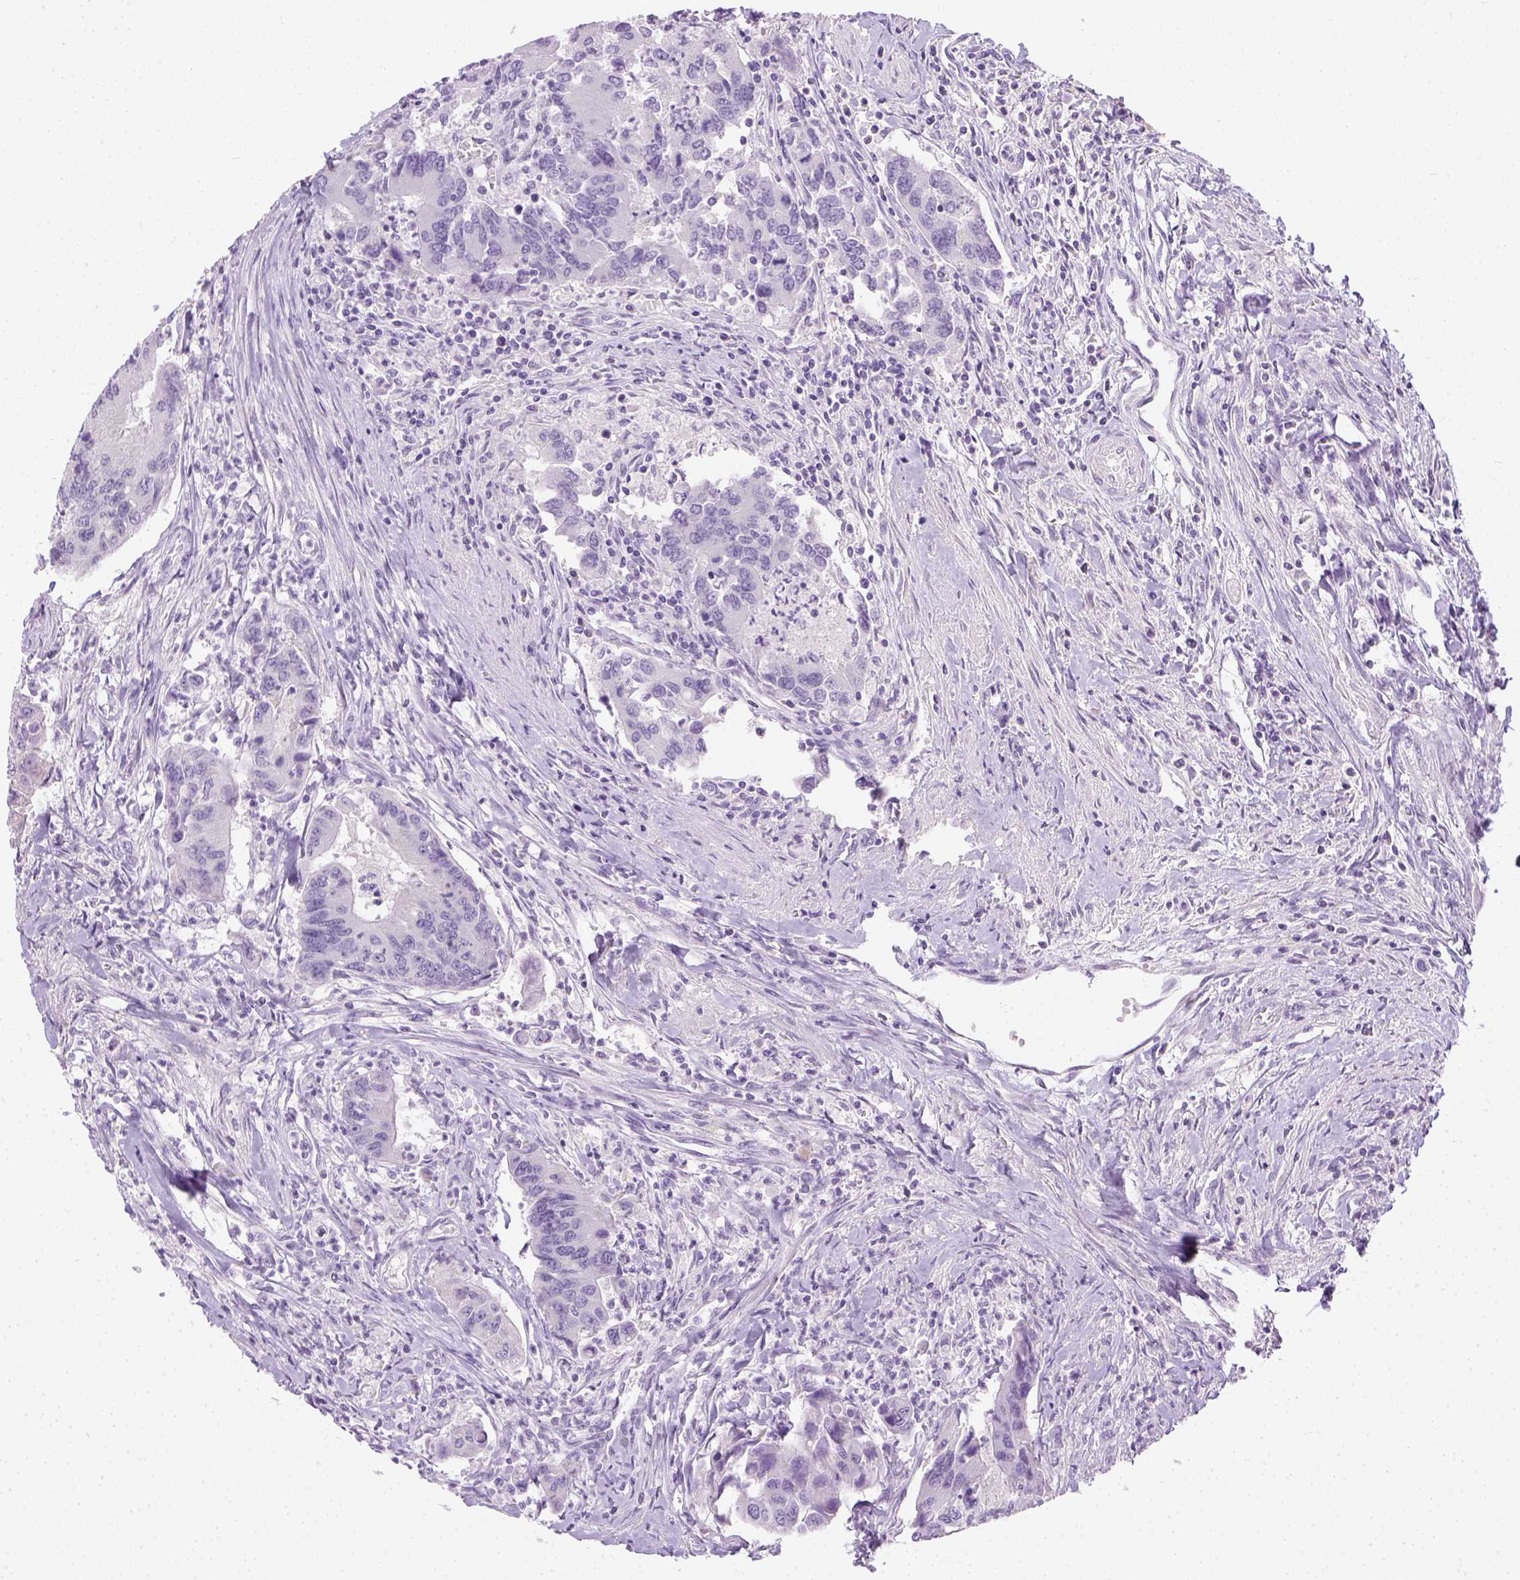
{"staining": {"intensity": "negative", "quantity": "none", "location": "none"}, "tissue": "colorectal cancer", "cell_type": "Tumor cells", "image_type": "cancer", "snomed": [{"axis": "morphology", "description": "Adenocarcinoma, NOS"}, {"axis": "topography", "description": "Colon"}], "caption": "Tumor cells are negative for brown protein staining in adenocarcinoma (colorectal). (Immunohistochemistry (ihc), brightfield microscopy, high magnification).", "gene": "LGSN", "patient": {"sex": "female", "age": 67}}